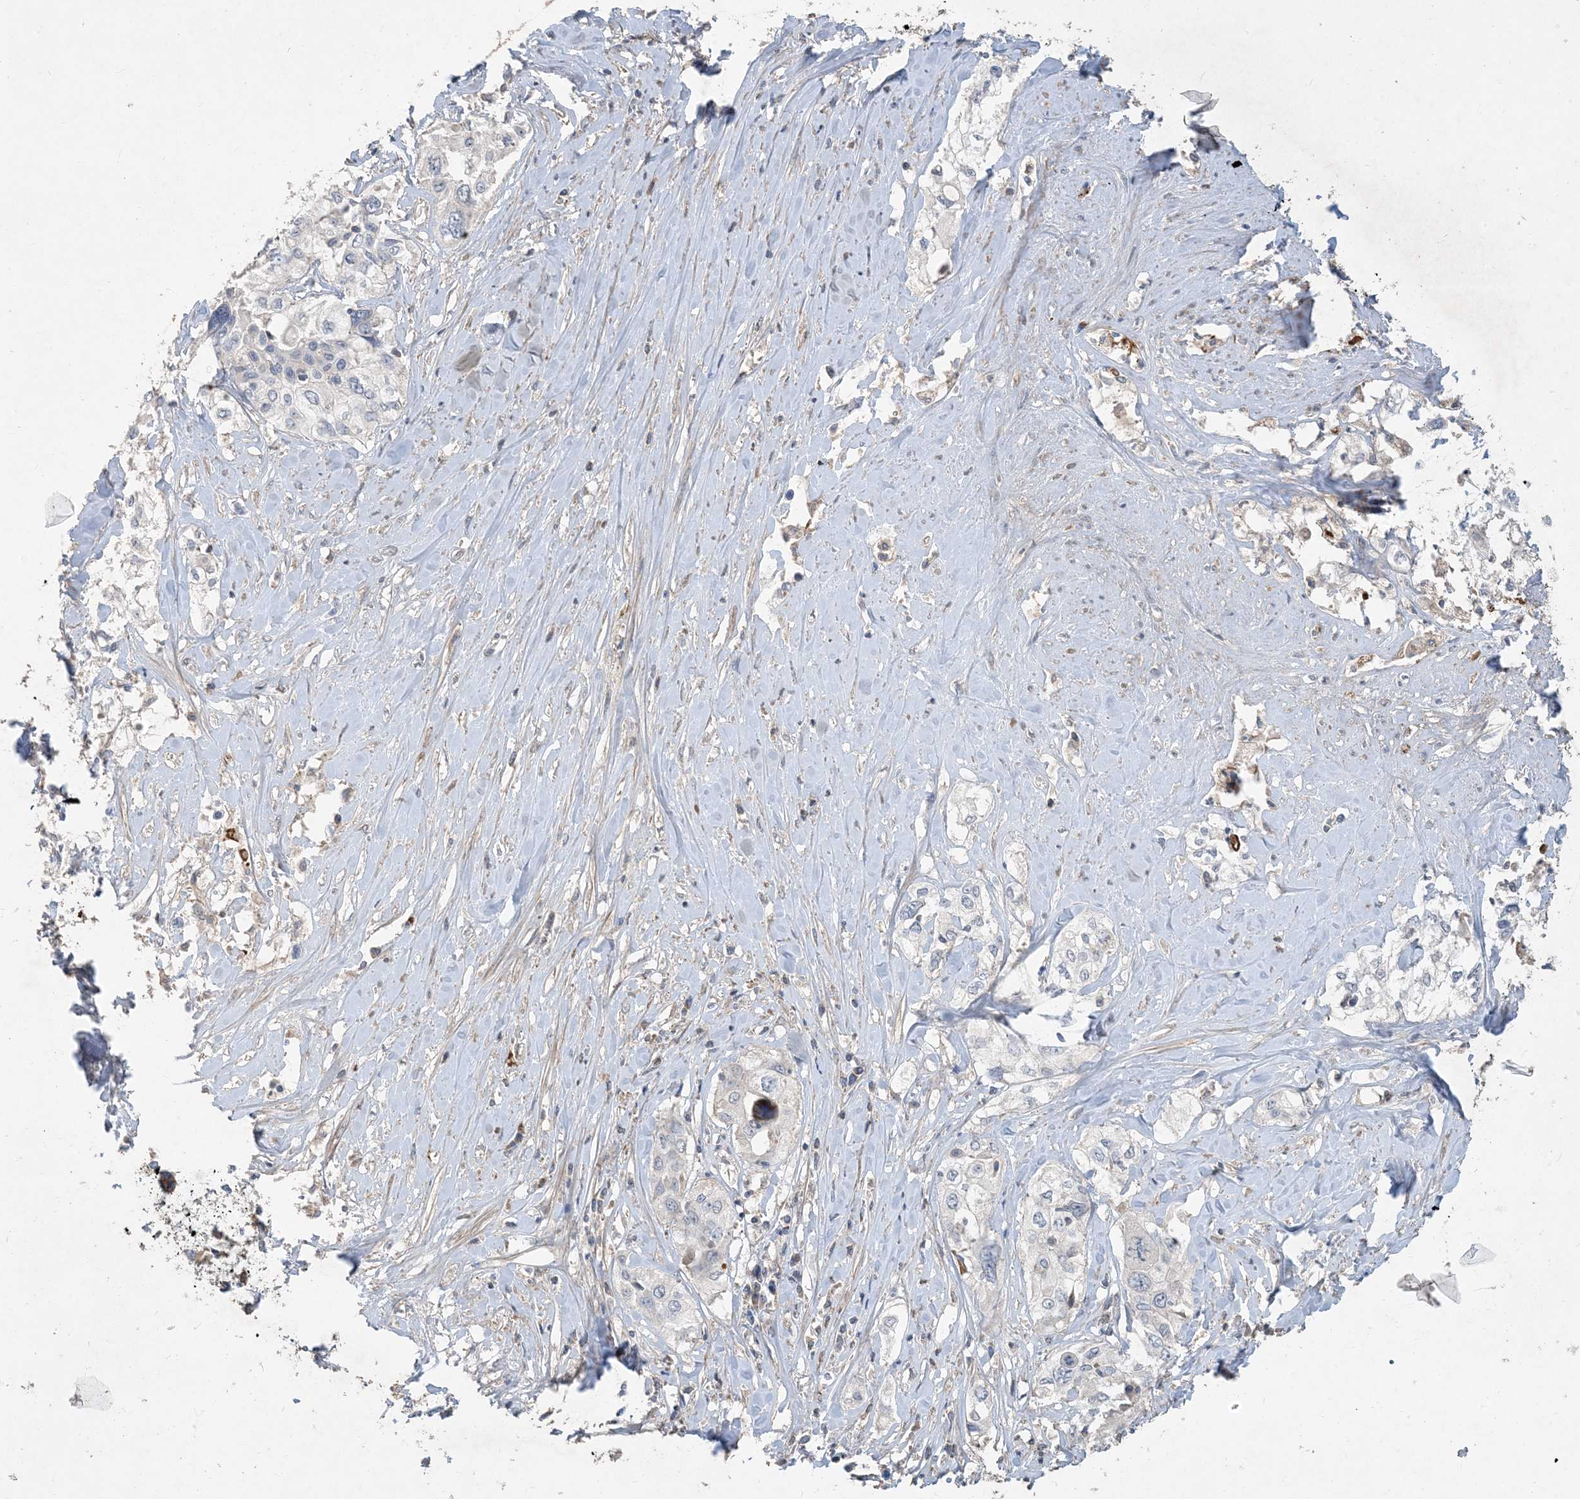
{"staining": {"intensity": "negative", "quantity": "none", "location": "none"}, "tissue": "cervical cancer", "cell_type": "Tumor cells", "image_type": "cancer", "snomed": [{"axis": "morphology", "description": "Squamous cell carcinoma, NOS"}, {"axis": "topography", "description": "Cervix"}], "caption": "IHC of cervical cancer (squamous cell carcinoma) shows no staining in tumor cells.", "gene": "ECHDC1", "patient": {"sex": "female", "age": 31}}